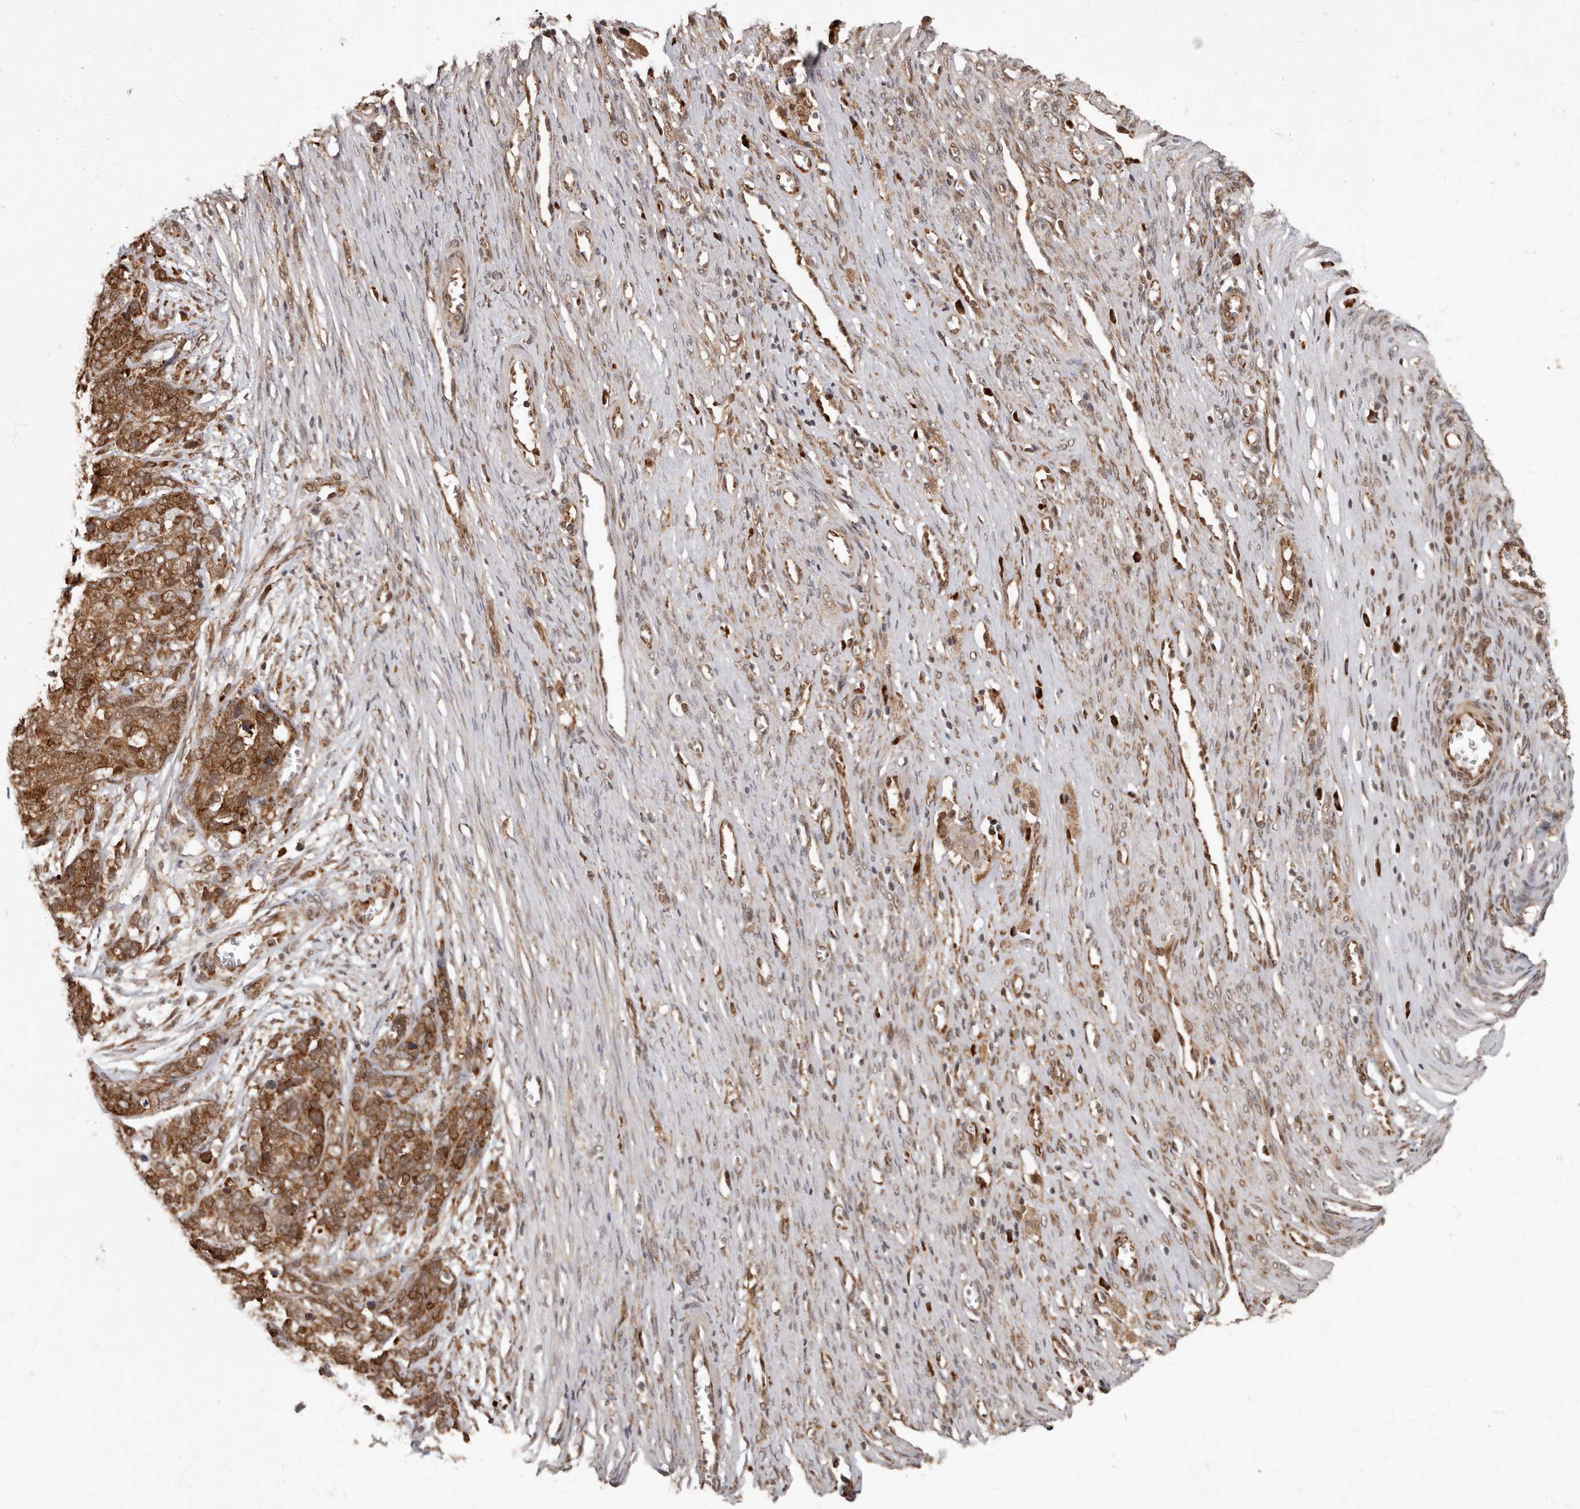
{"staining": {"intensity": "strong", "quantity": ">75%", "location": "cytoplasmic/membranous"}, "tissue": "ovarian cancer", "cell_type": "Tumor cells", "image_type": "cancer", "snomed": [{"axis": "morphology", "description": "Cystadenocarcinoma, serous, NOS"}, {"axis": "topography", "description": "Ovary"}], "caption": "Ovarian serous cystadenocarcinoma was stained to show a protein in brown. There is high levels of strong cytoplasmic/membranous expression in about >75% of tumor cells.", "gene": "LRGUK", "patient": {"sex": "female", "age": 44}}